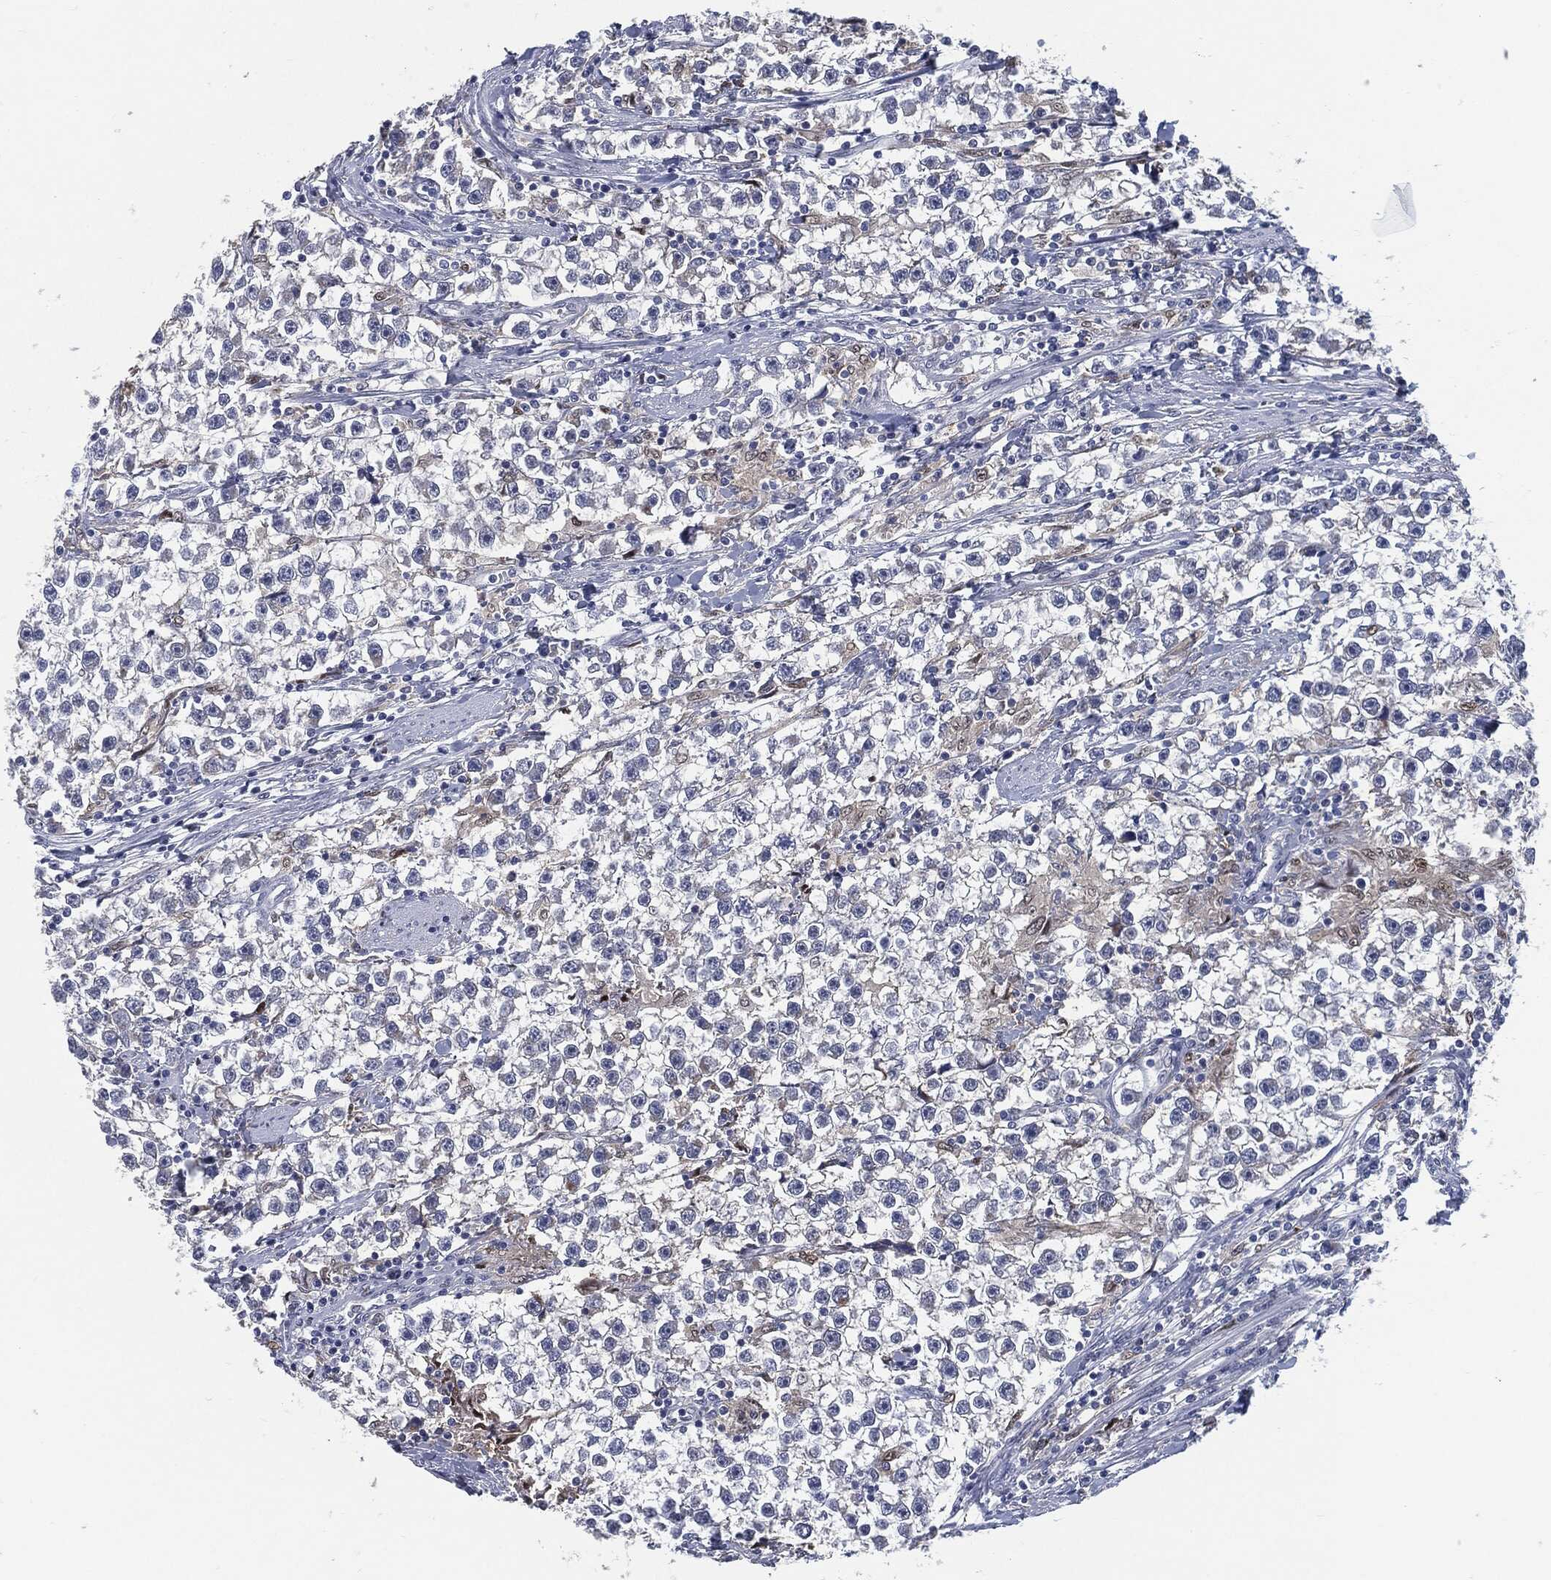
{"staining": {"intensity": "negative", "quantity": "none", "location": "none"}, "tissue": "testis cancer", "cell_type": "Tumor cells", "image_type": "cancer", "snomed": [{"axis": "morphology", "description": "Seminoma, NOS"}, {"axis": "topography", "description": "Testis"}], "caption": "Testis cancer (seminoma) was stained to show a protein in brown. There is no significant positivity in tumor cells.", "gene": "PROM1", "patient": {"sex": "male", "age": 59}}